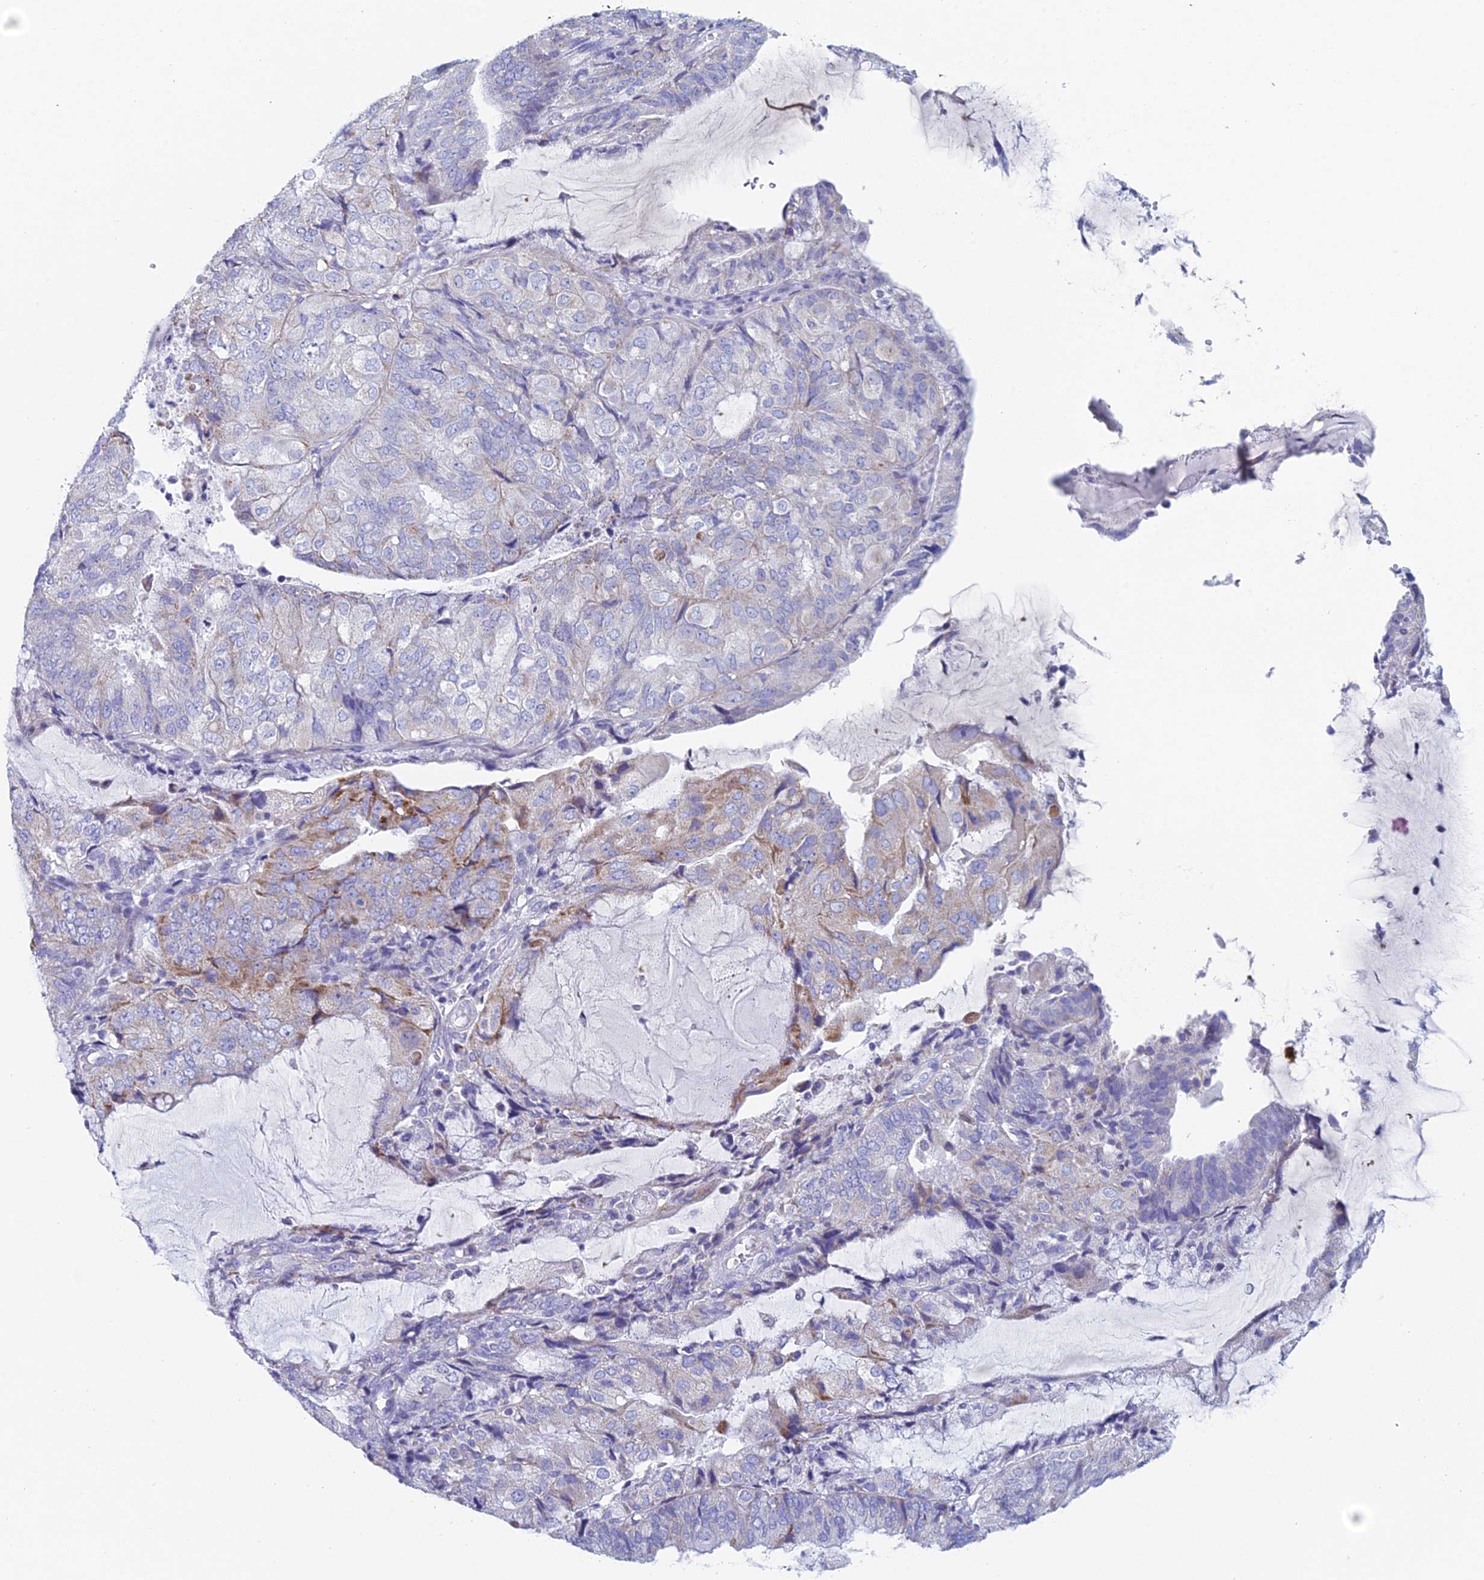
{"staining": {"intensity": "weak", "quantity": "<25%", "location": "cytoplasmic/membranous"}, "tissue": "endometrial cancer", "cell_type": "Tumor cells", "image_type": "cancer", "snomed": [{"axis": "morphology", "description": "Adenocarcinoma, NOS"}, {"axis": "topography", "description": "Endometrium"}], "caption": "The image reveals no staining of tumor cells in endometrial cancer.", "gene": "ACSM1", "patient": {"sex": "female", "age": 81}}